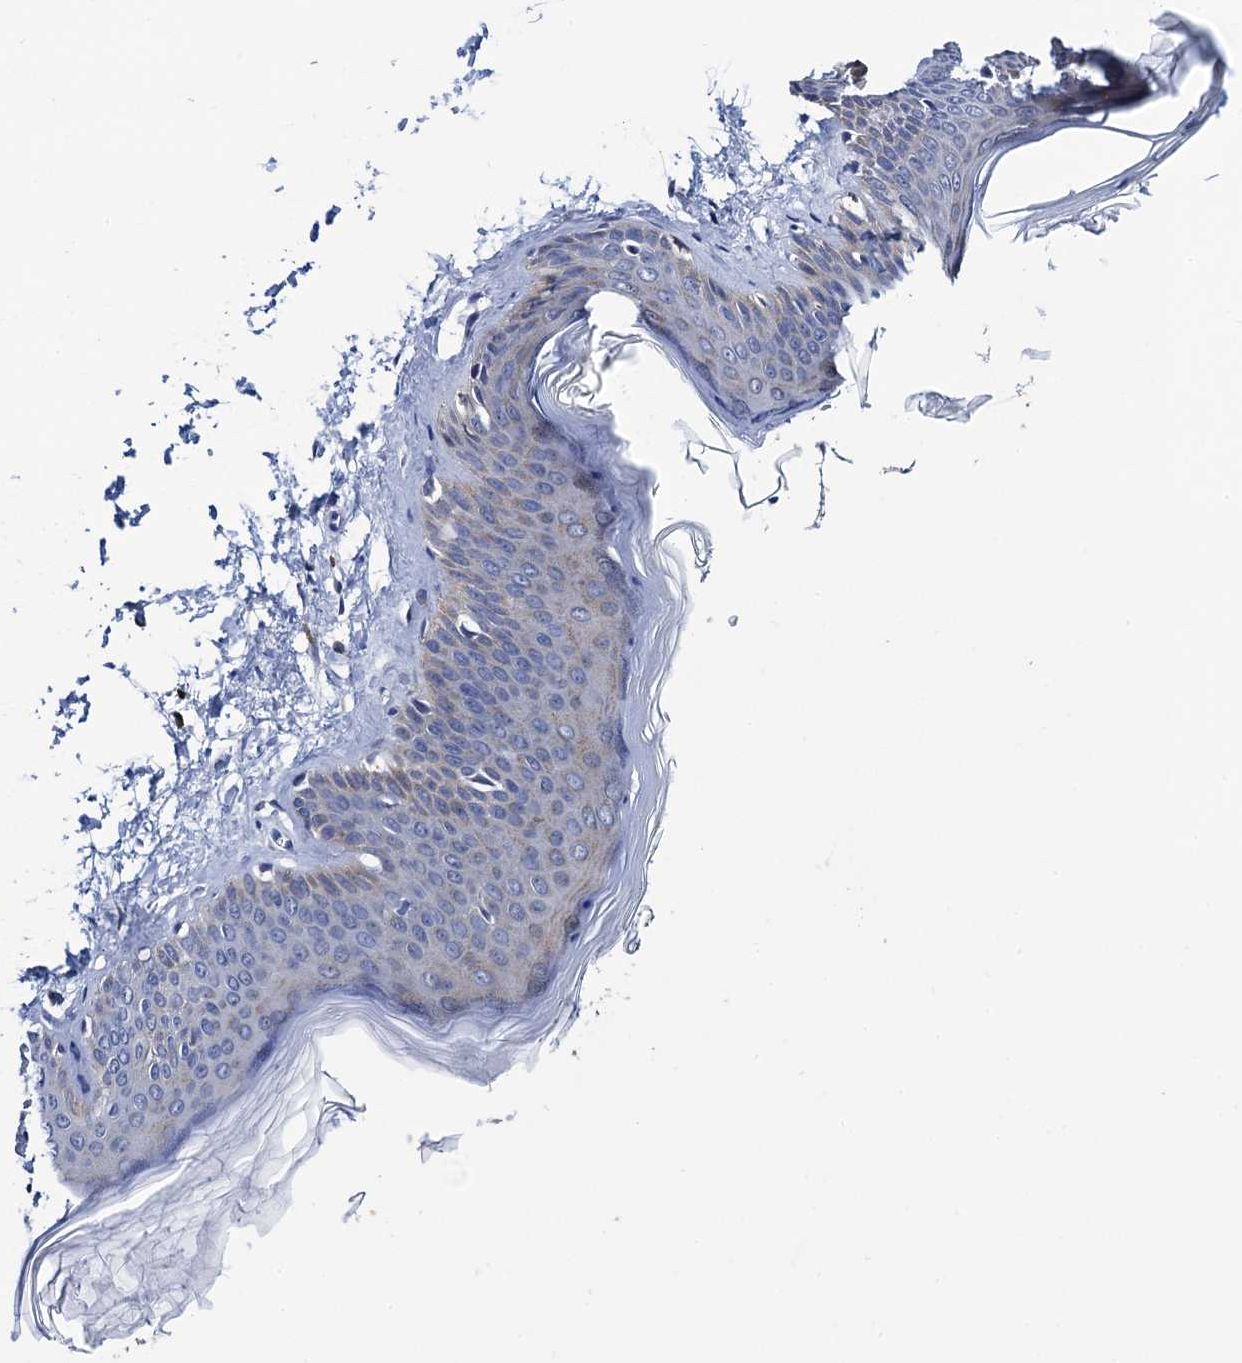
{"staining": {"intensity": "negative", "quantity": "none", "location": "none"}, "tissue": "skin", "cell_type": "Fibroblasts", "image_type": "normal", "snomed": [{"axis": "morphology", "description": "Normal tissue, NOS"}, {"axis": "topography", "description": "Skin"}], "caption": "IHC of benign human skin reveals no positivity in fibroblasts. The staining is performed using DAB brown chromogen with nuclei counter-stained in using hematoxylin.", "gene": "SLC7A10", "patient": {"sex": "female", "age": 27}}